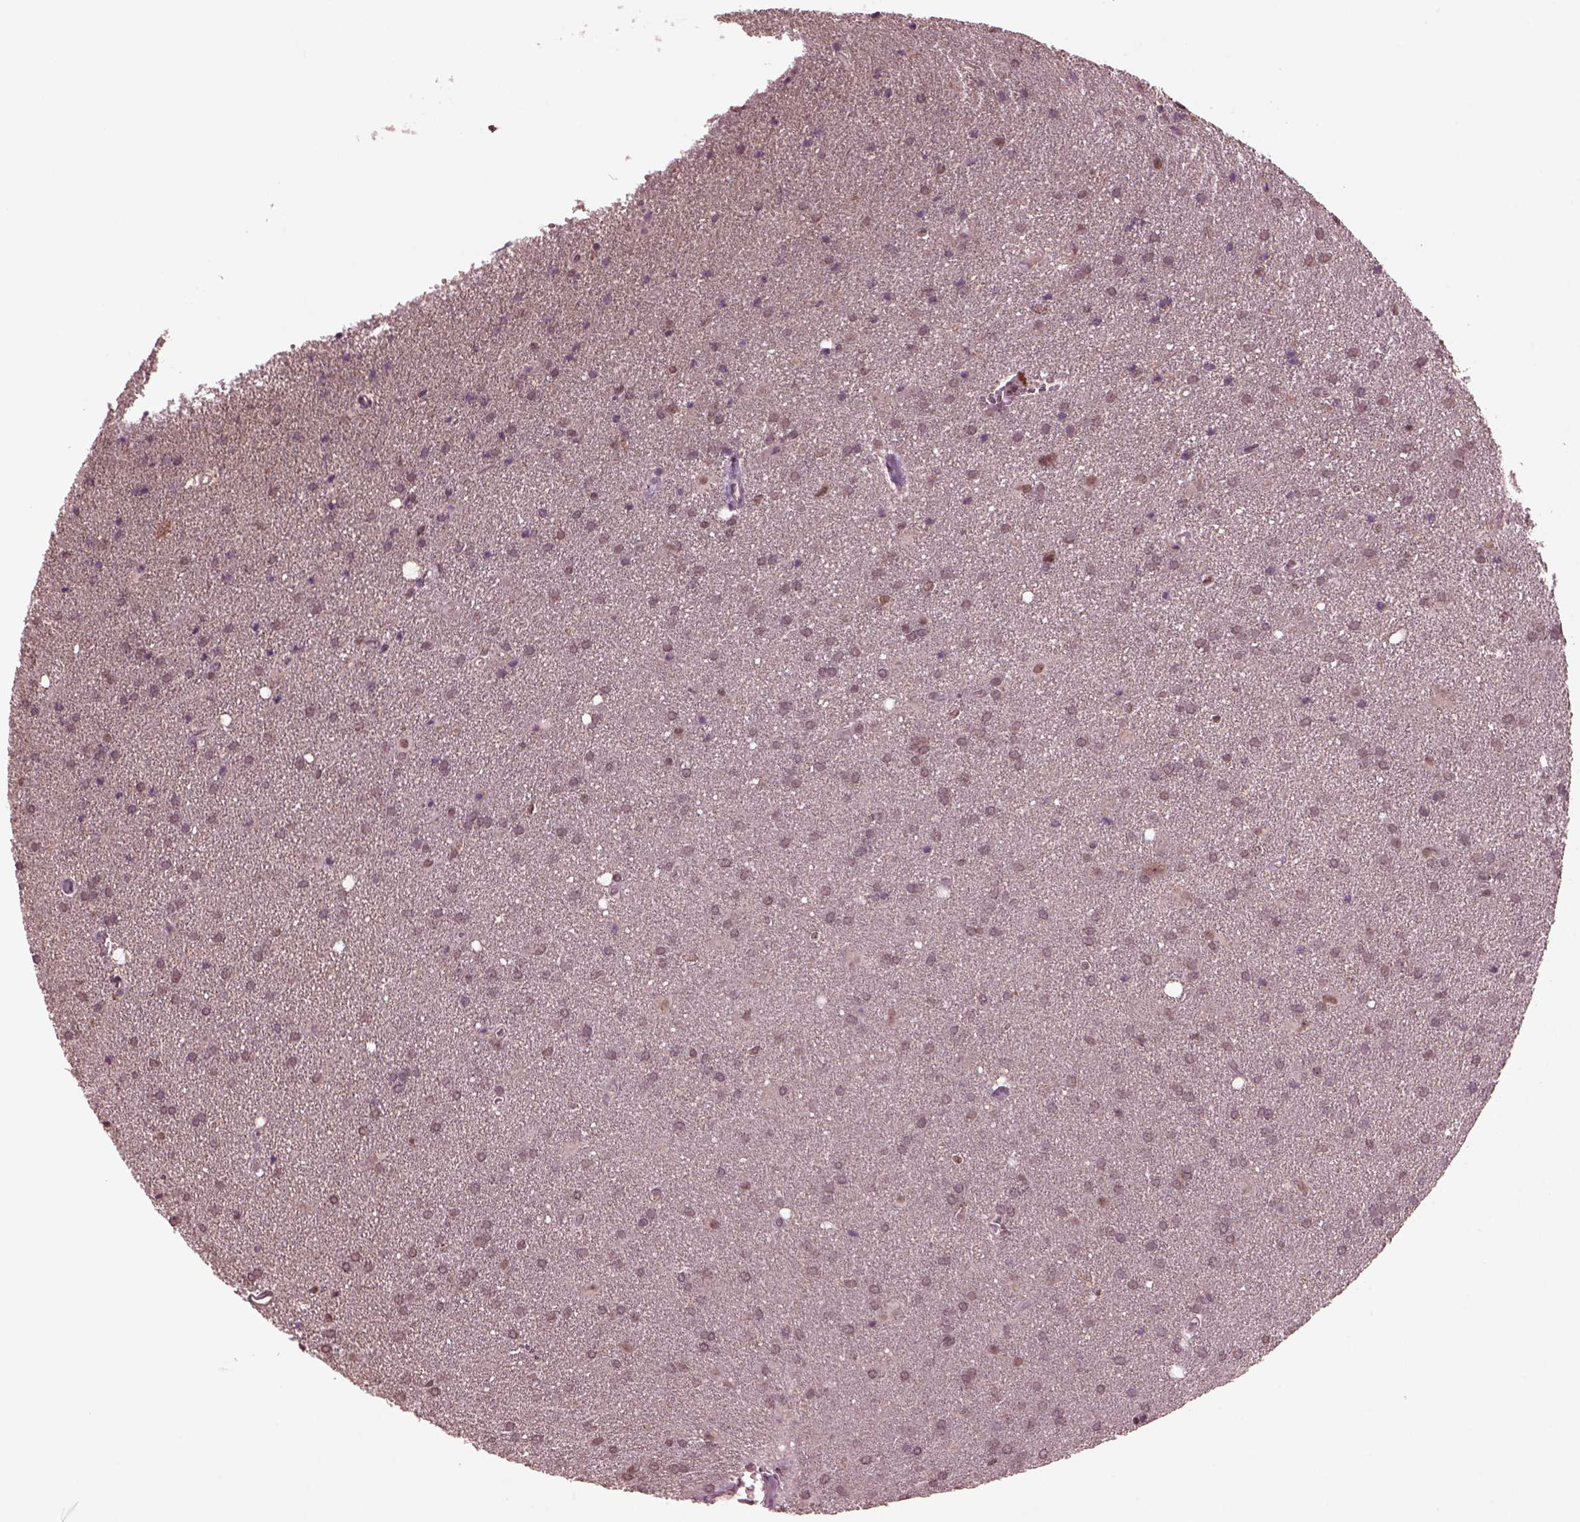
{"staining": {"intensity": "weak", "quantity": "25%-75%", "location": "nuclear"}, "tissue": "glioma", "cell_type": "Tumor cells", "image_type": "cancer", "snomed": [{"axis": "morphology", "description": "Glioma, malignant, Low grade"}, {"axis": "topography", "description": "Brain"}], "caption": "An image of malignant glioma (low-grade) stained for a protein demonstrates weak nuclear brown staining in tumor cells.", "gene": "NAP1L5", "patient": {"sex": "male", "age": 58}}